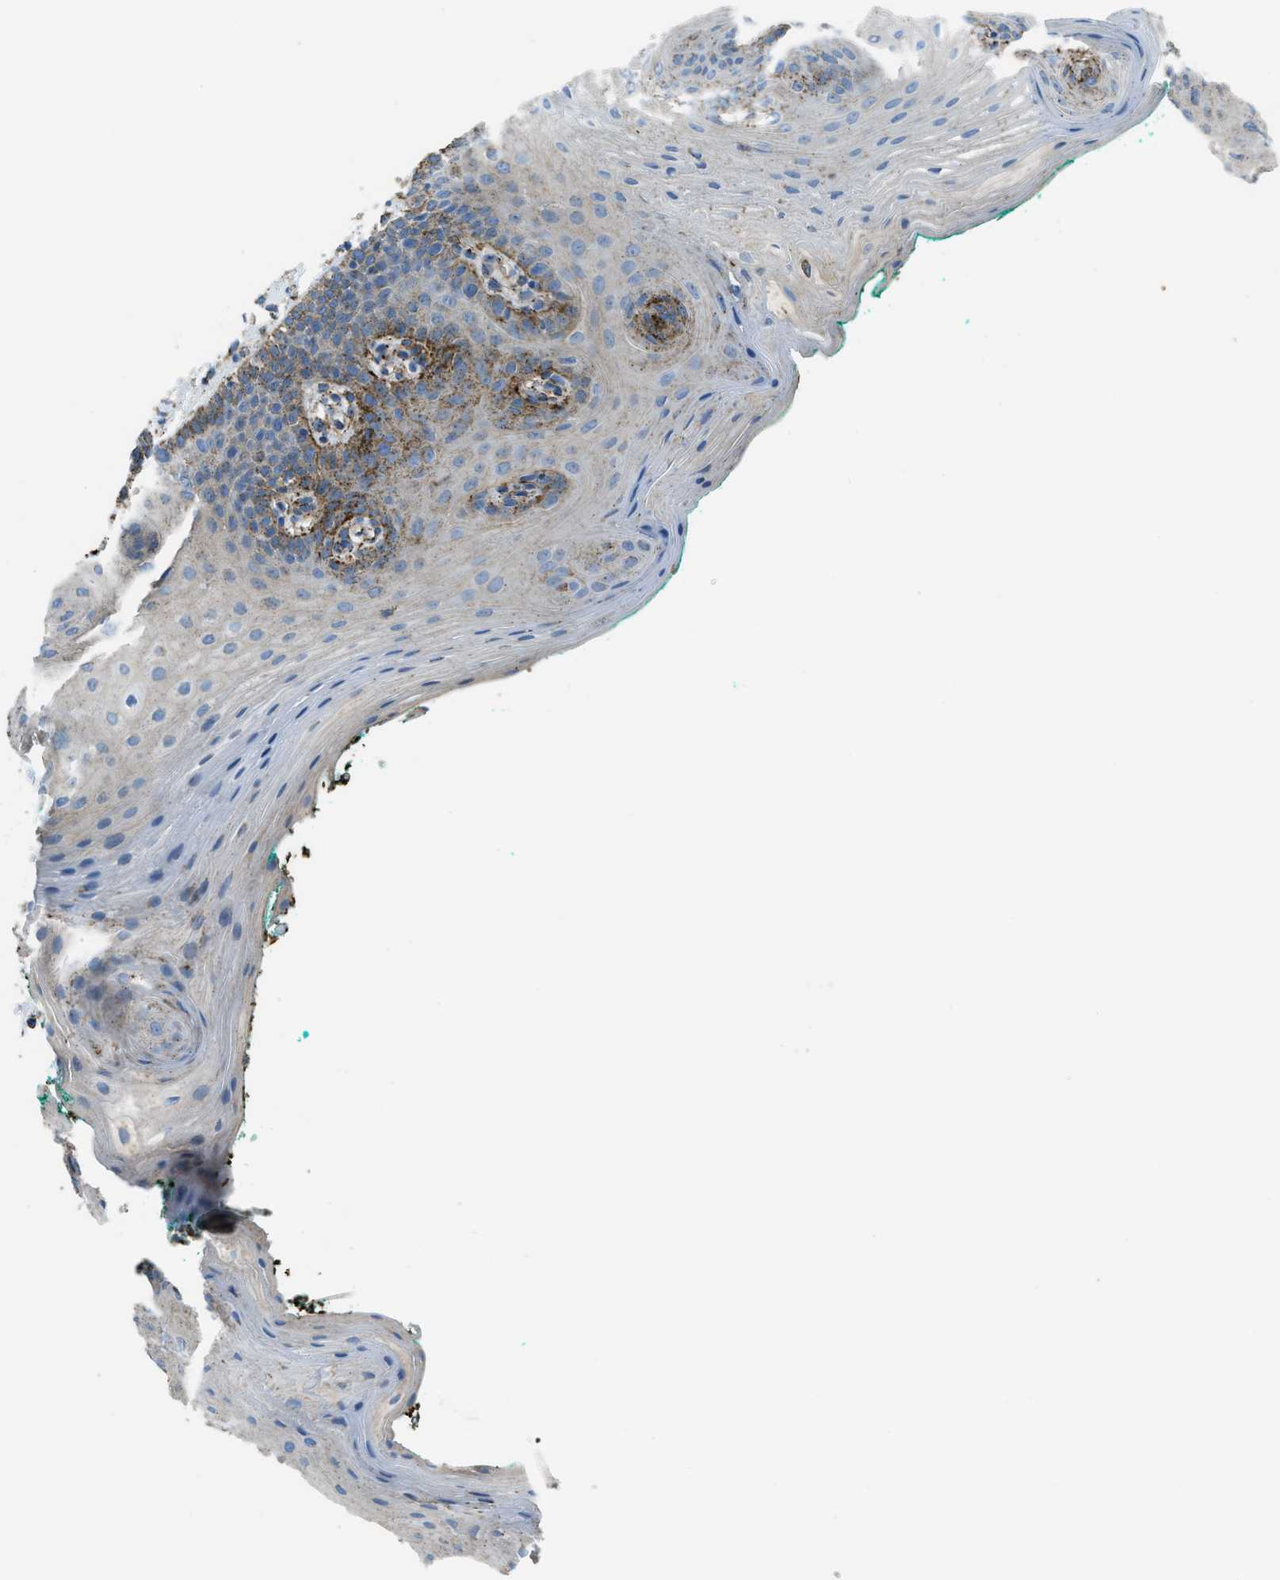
{"staining": {"intensity": "moderate", "quantity": "25%-75%", "location": "cytoplasmic/membranous"}, "tissue": "oral mucosa", "cell_type": "Squamous epithelial cells", "image_type": "normal", "snomed": [{"axis": "morphology", "description": "Normal tissue, NOS"}, {"axis": "topography", "description": "Oral tissue"}], "caption": "Immunohistochemistry histopathology image of benign human oral mucosa stained for a protein (brown), which reveals medium levels of moderate cytoplasmic/membranous staining in about 25%-75% of squamous epithelial cells.", "gene": "SCARB2", "patient": {"sex": "male", "age": 58}}